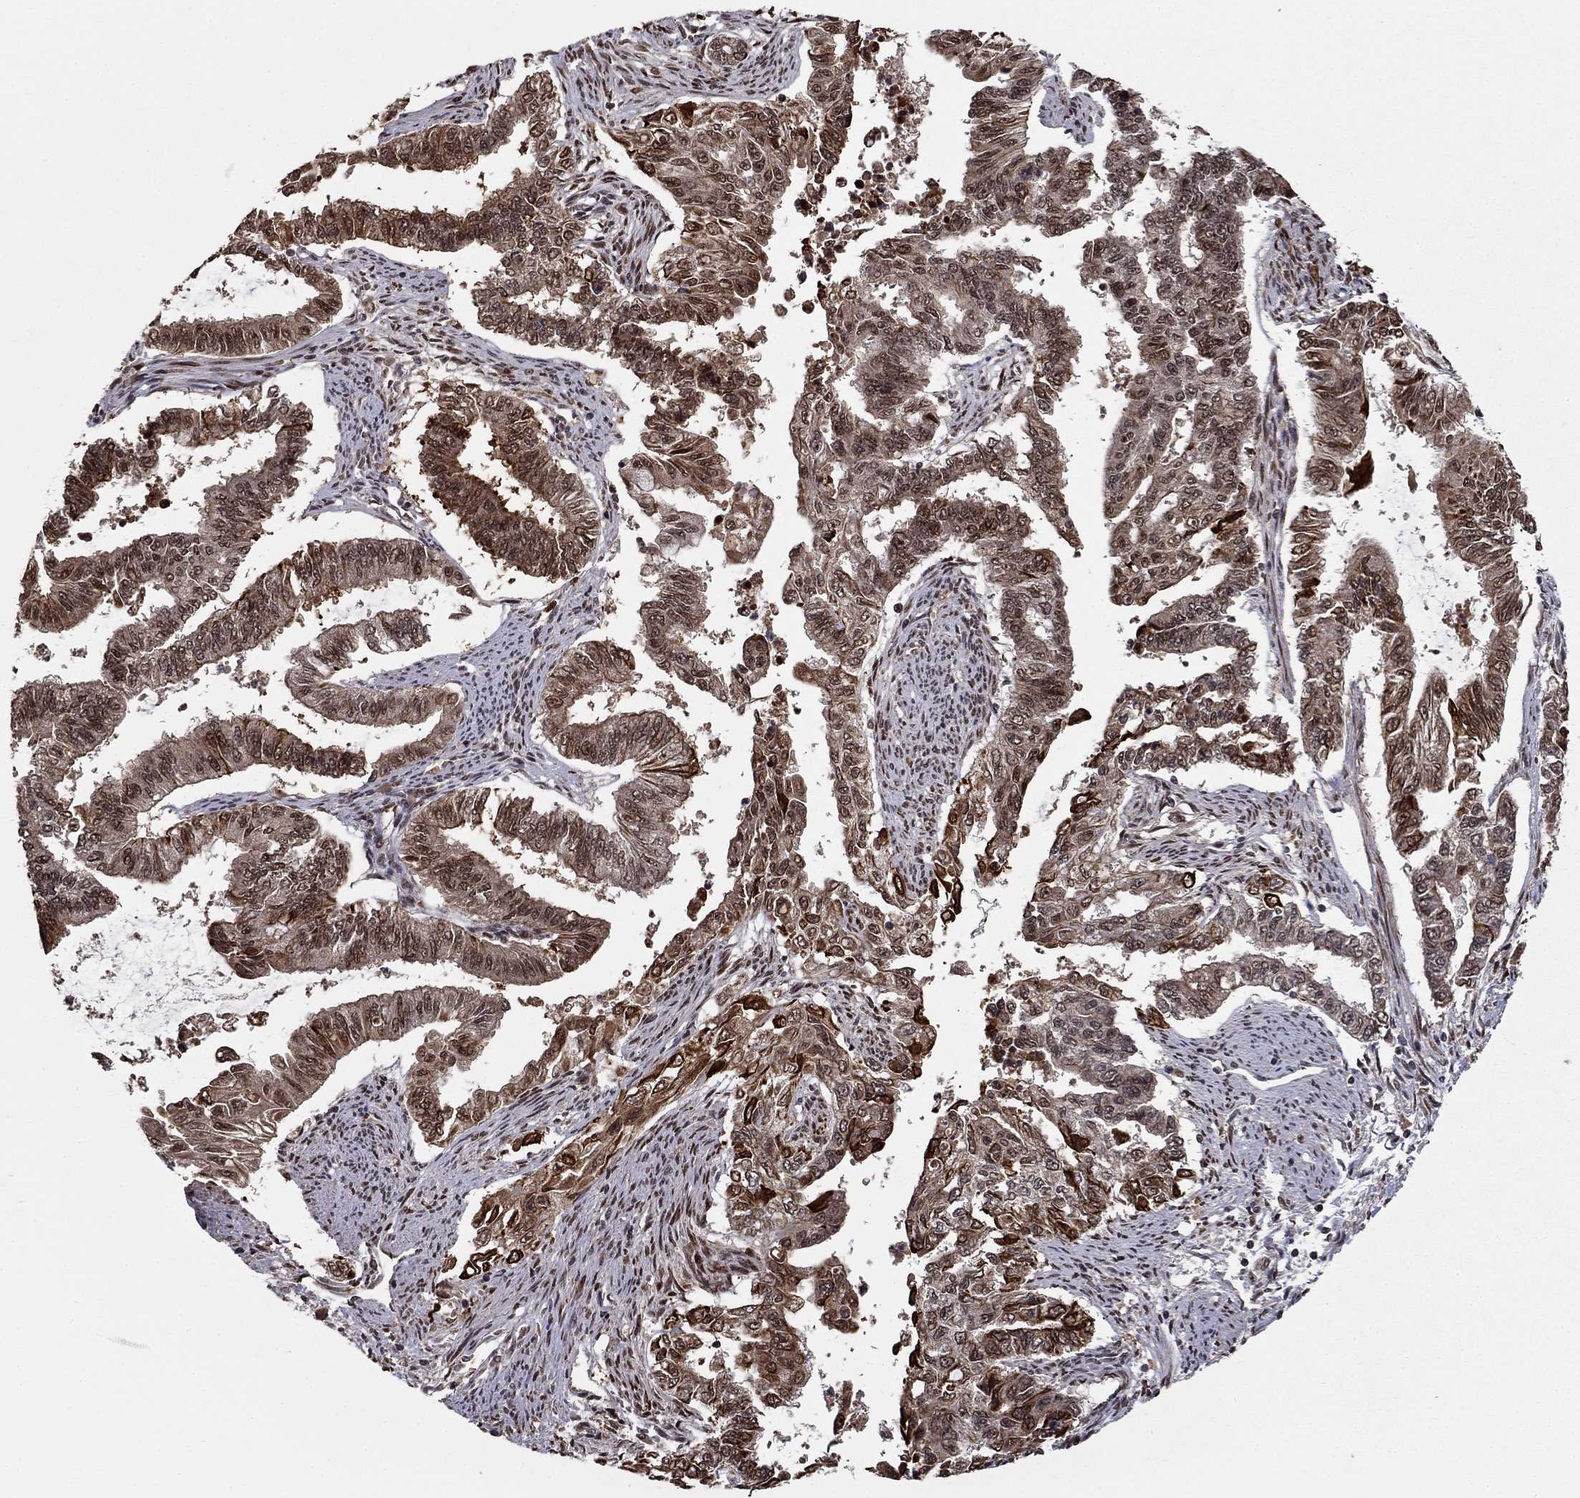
{"staining": {"intensity": "moderate", "quantity": "25%-75%", "location": "cytoplasmic/membranous,nuclear"}, "tissue": "endometrial cancer", "cell_type": "Tumor cells", "image_type": "cancer", "snomed": [{"axis": "morphology", "description": "Adenocarcinoma, NOS"}, {"axis": "topography", "description": "Uterus"}], "caption": "This histopathology image reveals IHC staining of human endometrial adenocarcinoma, with medium moderate cytoplasmic/membranous and nuclear expression in about 25%-75% of tumor cells.", "gene": "CDCA7L", "patient": {"sex": "female", "age": 59}}